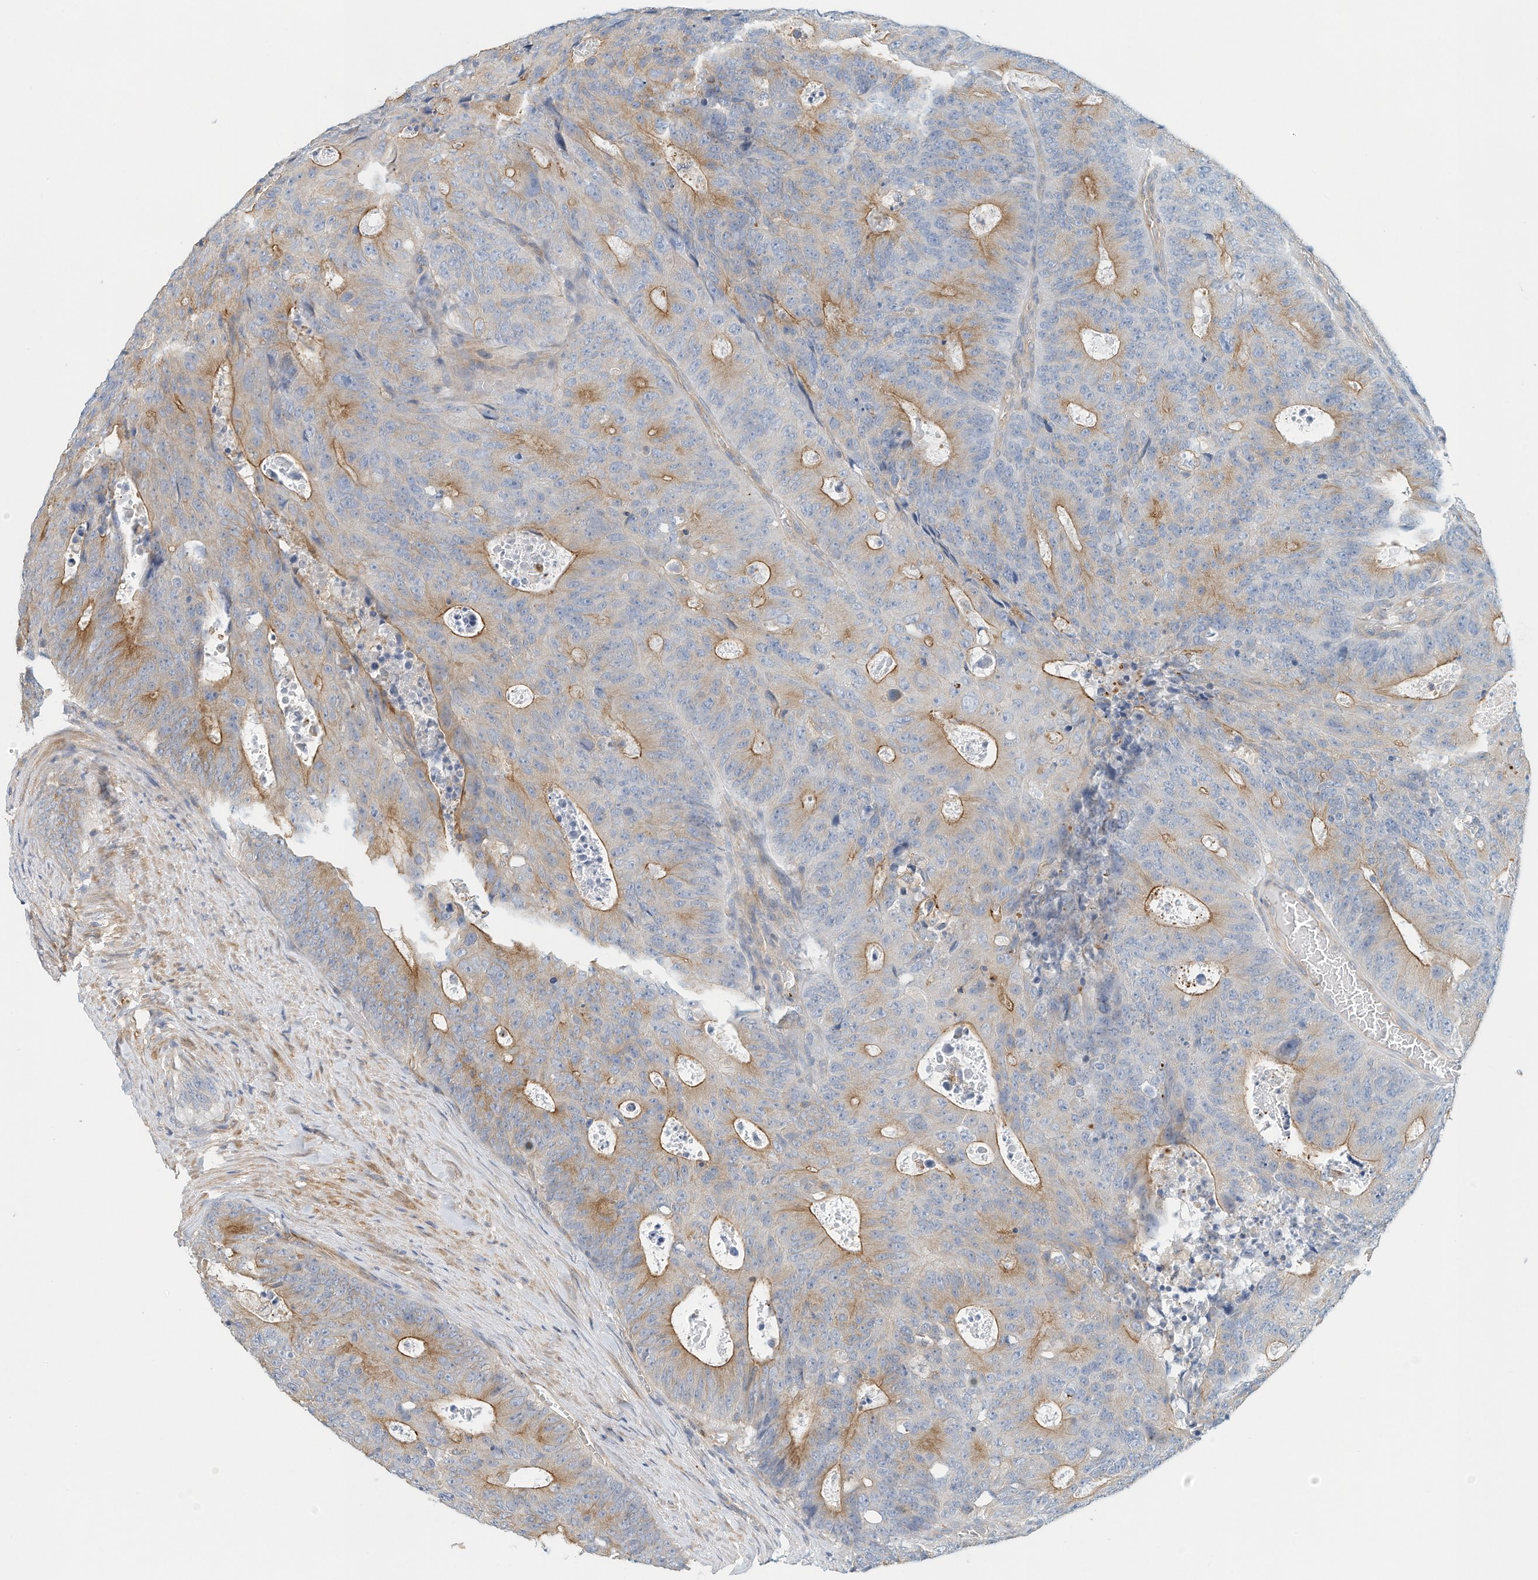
{"staining": {"intensity": "strong", "quantity": "<25%", "location": "cytoplasmic/membranous"}, "tissue": "colorectal cancer", "cell_type": "Tumor cells", "image_type": "cancer", "snomed": [{"axis": "morphology", "description": "Adenocarcinoma, NOS"}, {"axis": "topography", "description": "Colon"}], "caption": "Colorectal adenocarcinoma stained with a brown dye shows strong cytoplasmic/membranous positive positivity in about <25% of tumor cells.", "gene": "MICAL1", "patient": {"sex": "male", "age": 87}}